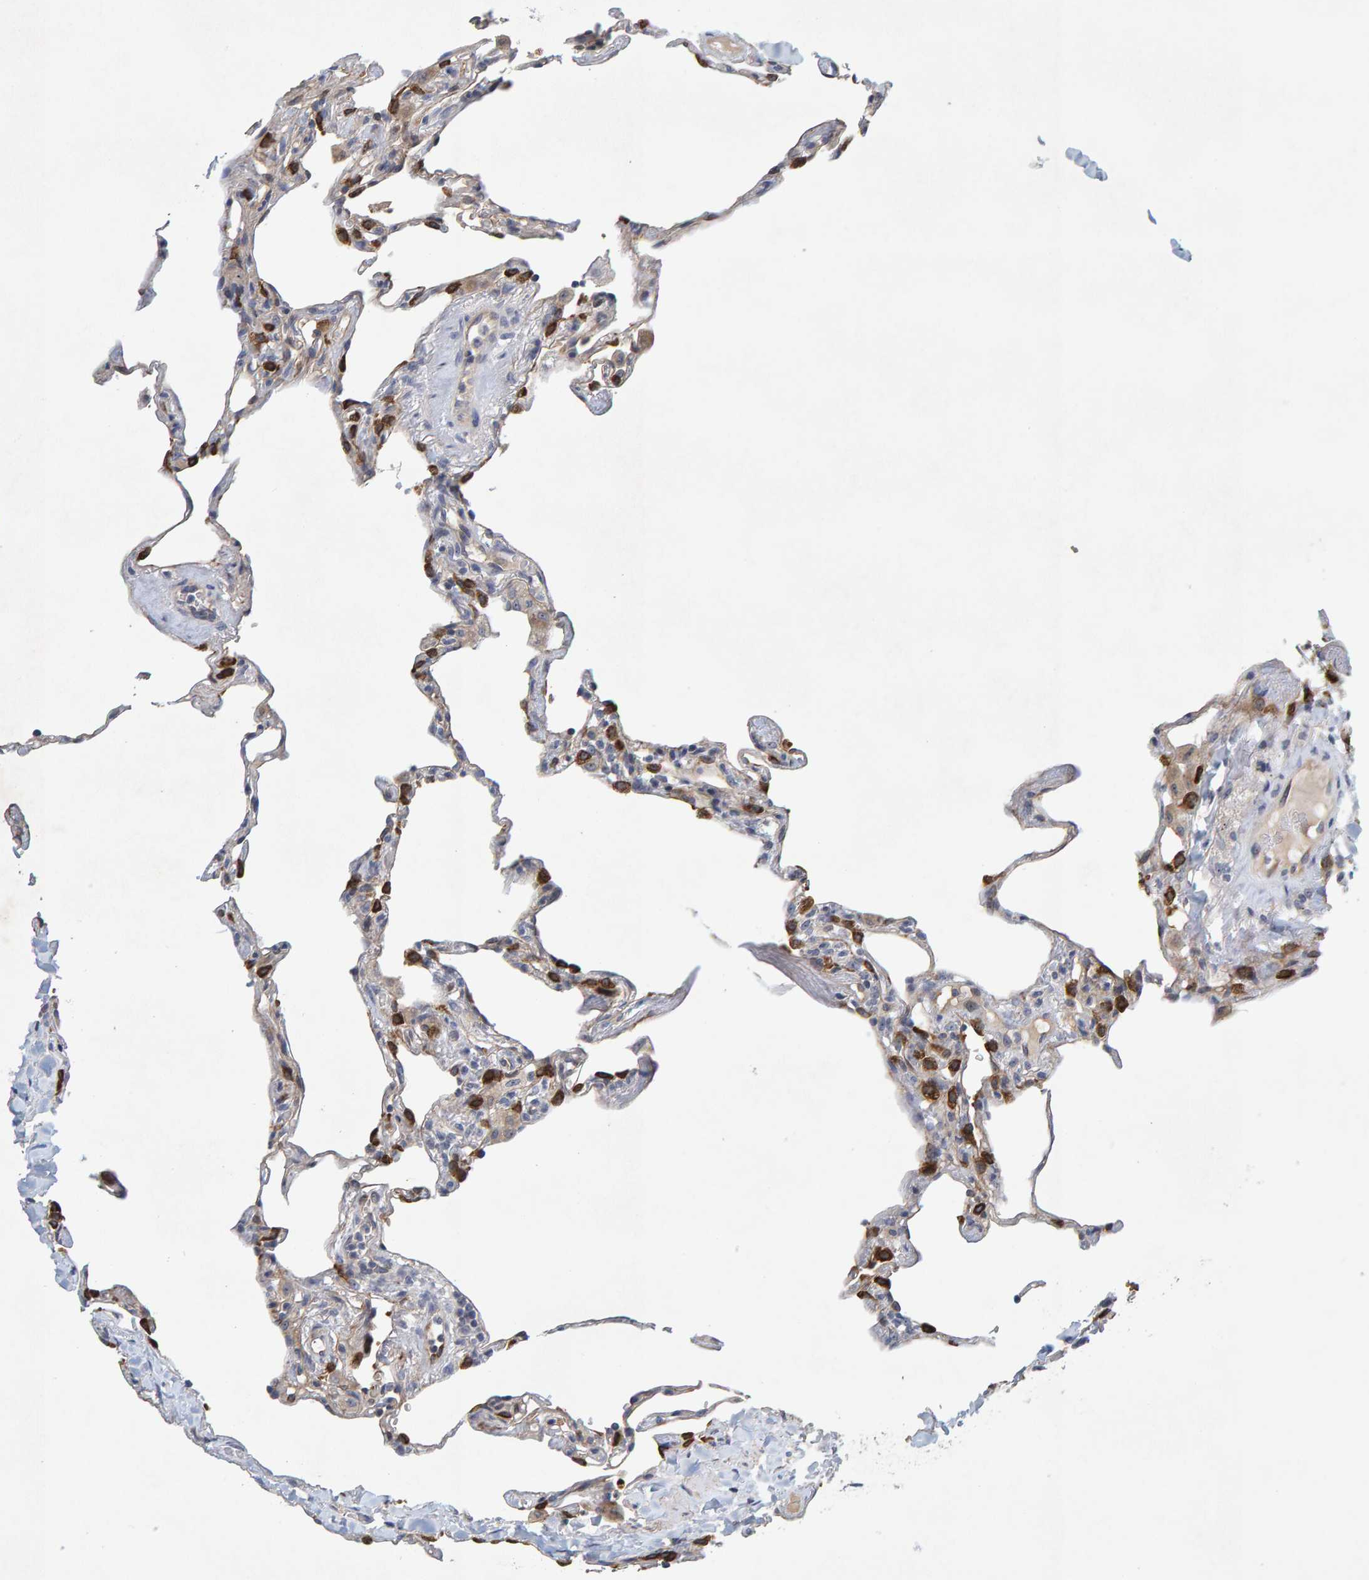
{"staining": {"intensity": "strong", "quantity": "25%-75%", "location": "cytoplasmic/membranous"}, "tissue": "lung", "cell_type": "Alveolar cells", "image_type": "normal", "snomed": [{"axis": "morphology", "description": "Normal tissue, NOS"}, {"axis": "topography", "description": "Lung"}], "caption": "A photomicrograph of lung stained for a protein demonstrates strong cytoplasmic/membranous brown staining in alveolar cells.", "gene": "ZNF77", "patient": {"sex": "male", "age": 59}}